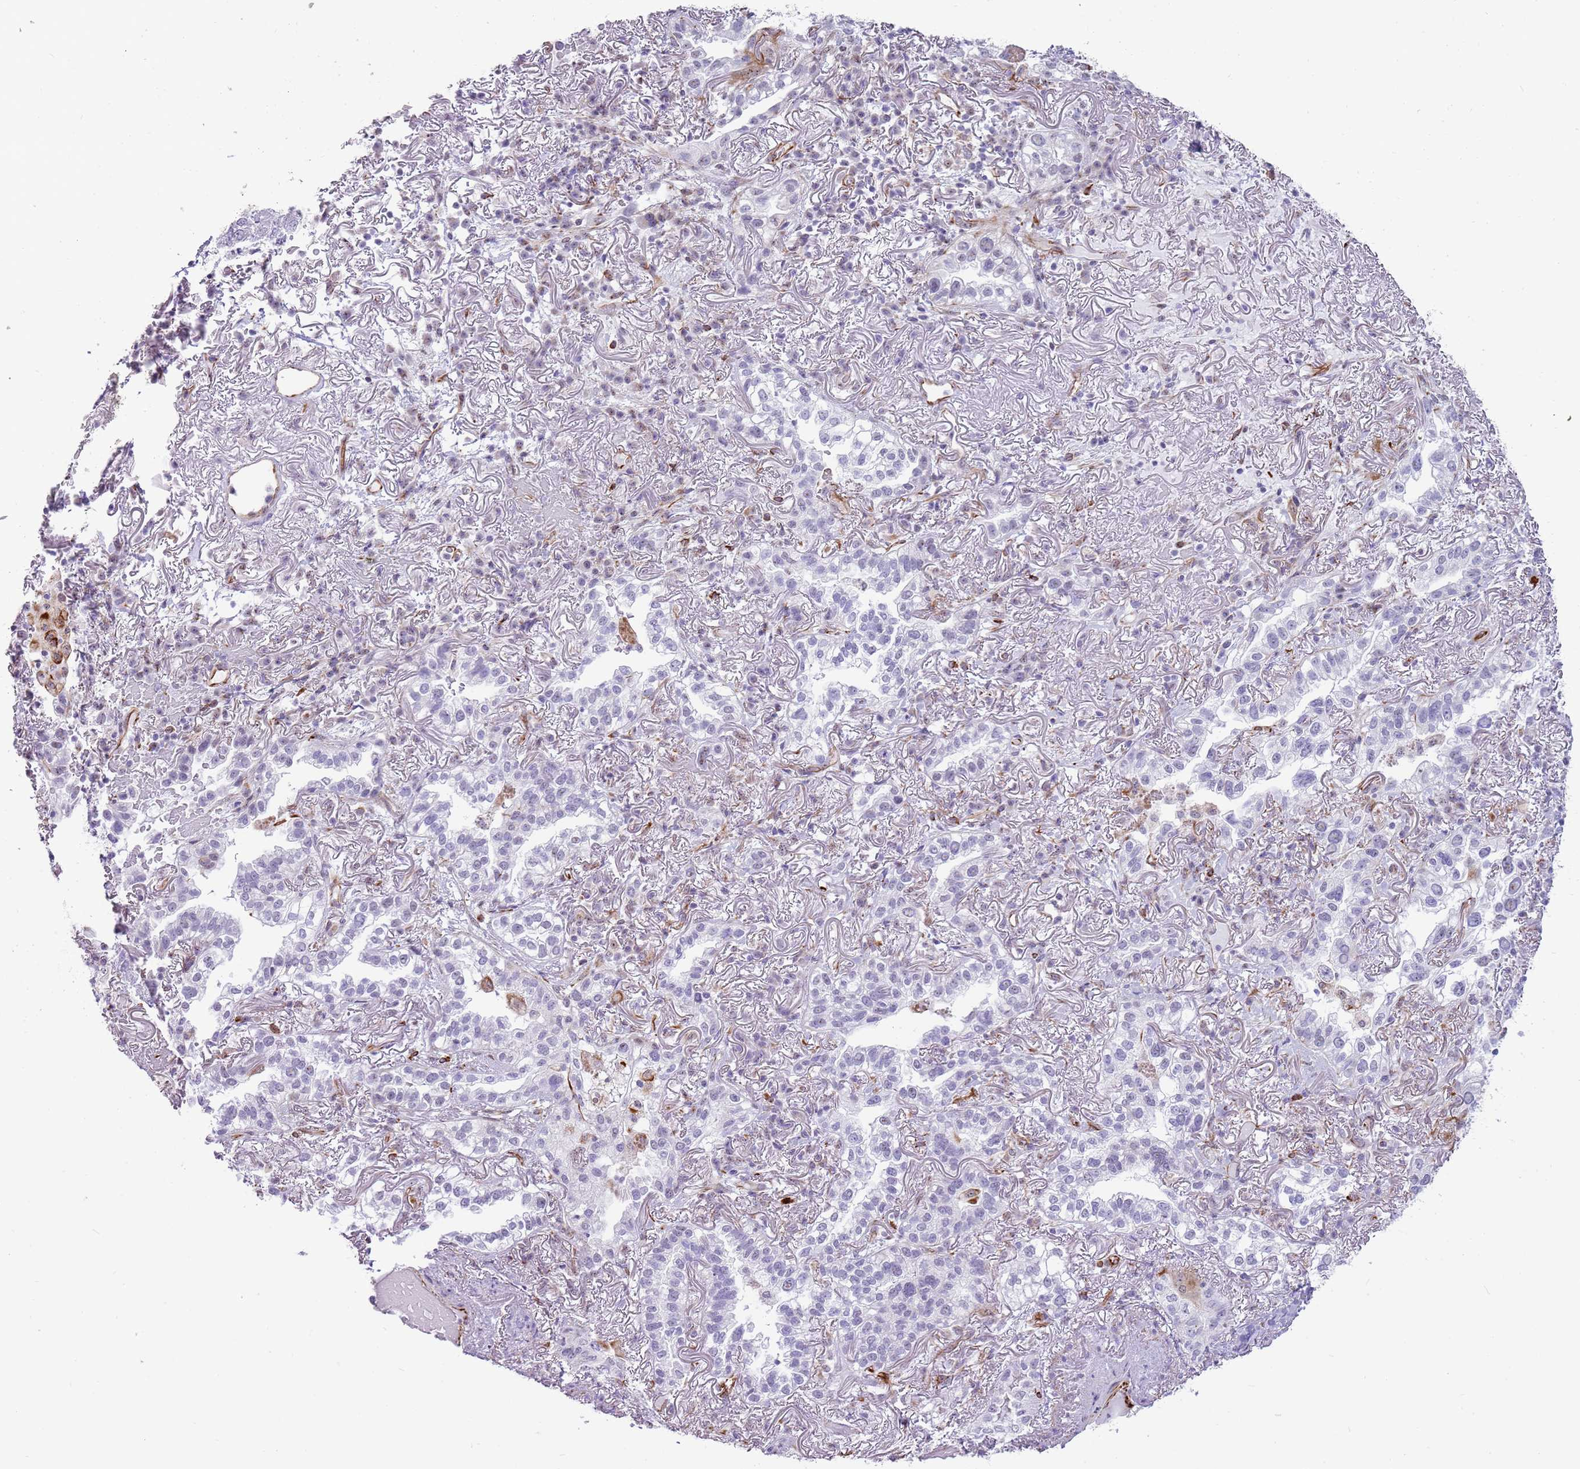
{"staining": {"intensity": "negative", "quantity": "none", "location": "none"}, "tissue": "lung cancer", "cell_type": "Tumor cells", "image_type": "cancer", "snomed": [{"axis": "morphology", "description": "Adenocarcinoma, NOS"}, {"axis": "topography", "description": "Lung"}], "caption": "Immunohistochemical staining of adenocarcinoma (lung) demonstrates no significant expression in tumor cells.", "gene": "NBPF3", "patient": {"sex": "female", "age": 69}}